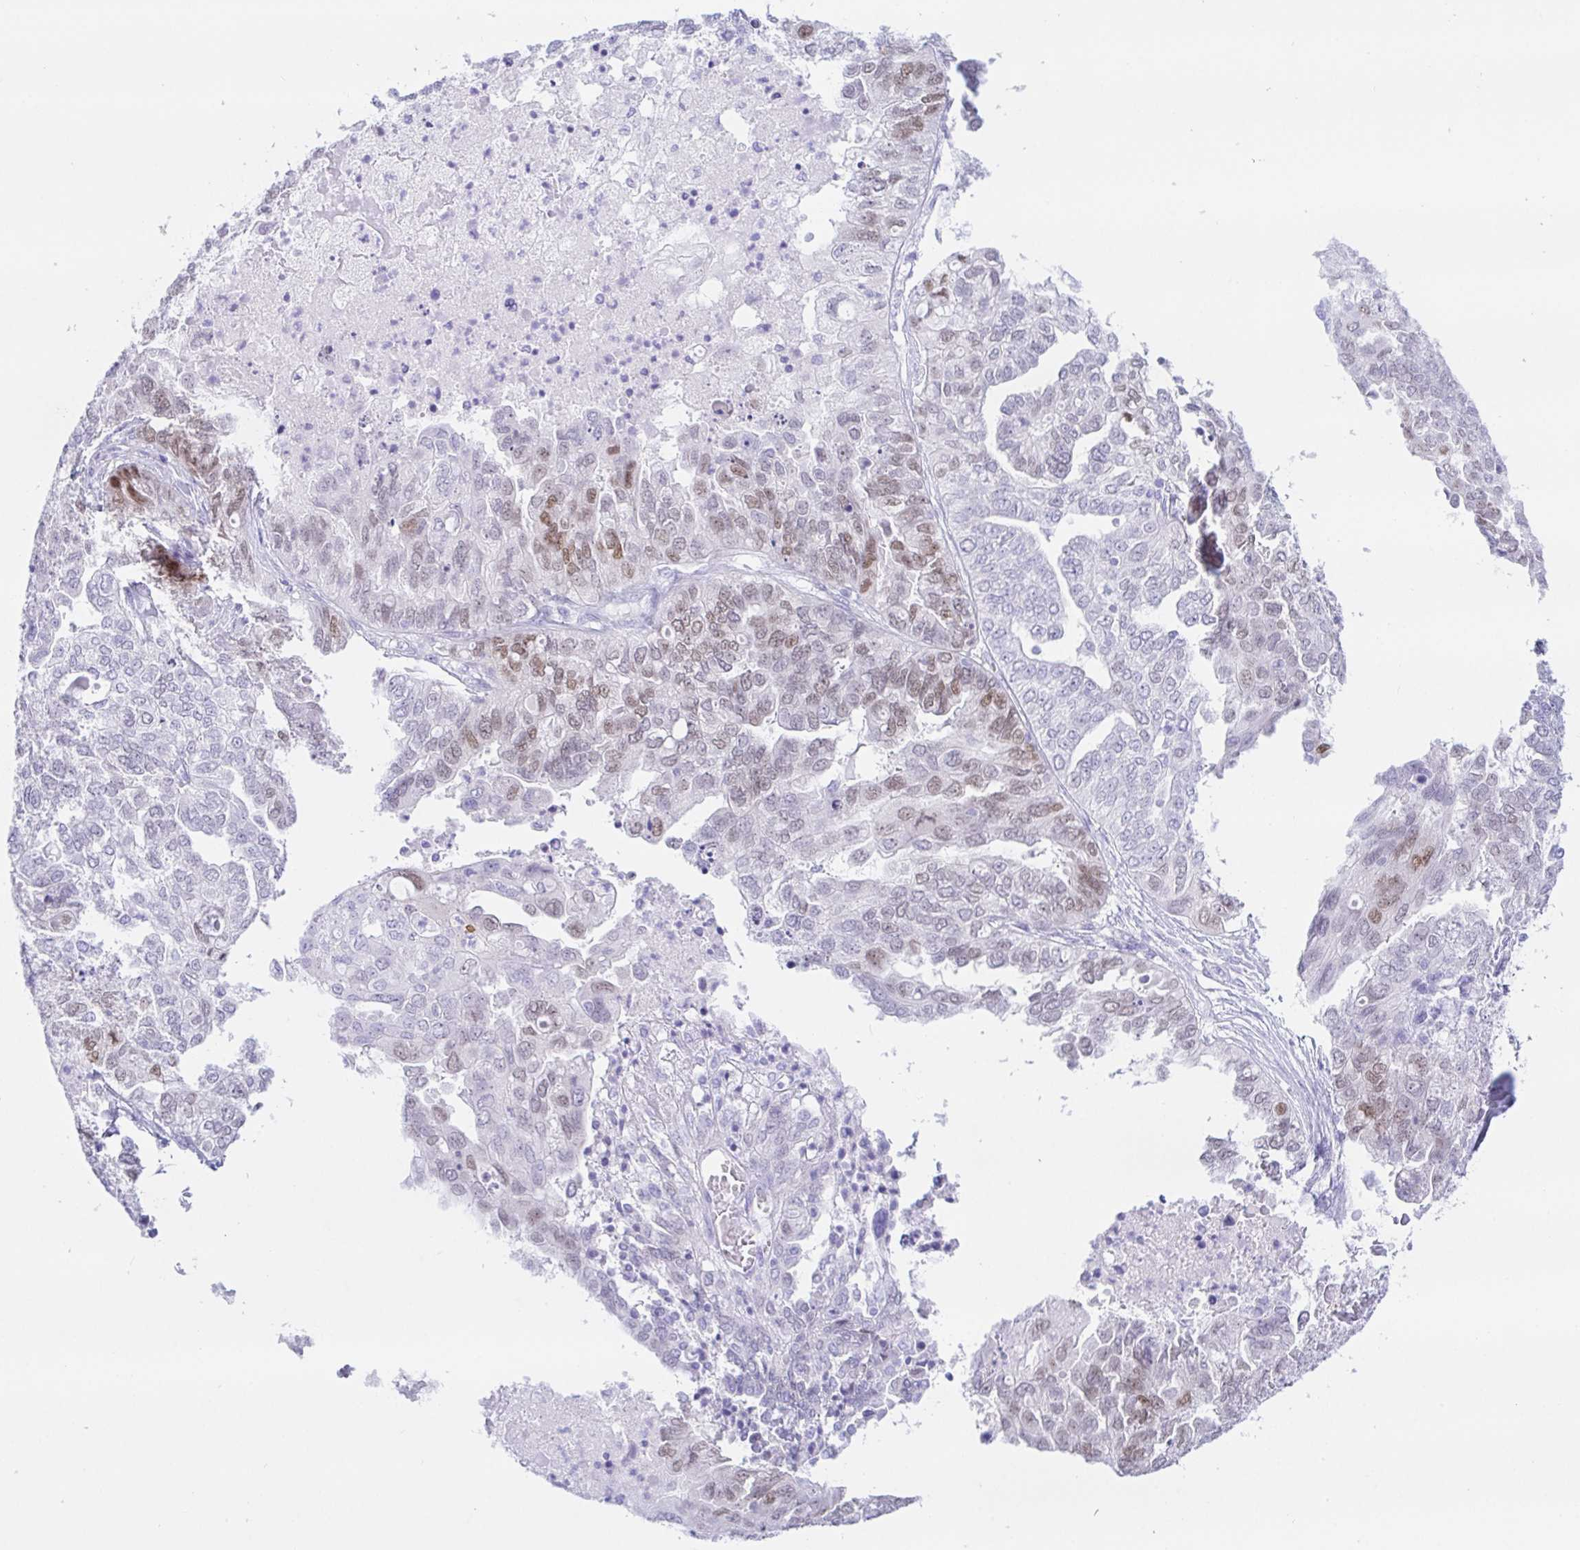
{"staining": {"intensity": "weak", "quantity": "<25%", "location": "nuclear"}, "tissue": "ovarian cancer", "cell_type": "Tumor cells", "image_type": "cancer", "snomed": [{"axis": "morphology", "description": "Cystadenocarcinoma, serous, NOS"}, {"axis": "topography", "description": "Ovary"}], "caption": "A photomicrograph of ovarian cancer (serous cystadenocarcinoma) stained for a protein demonstrates no brown staining in tumor cells.", "gene": "PAX8", "patient": {"sex": "female", "age": 53}}